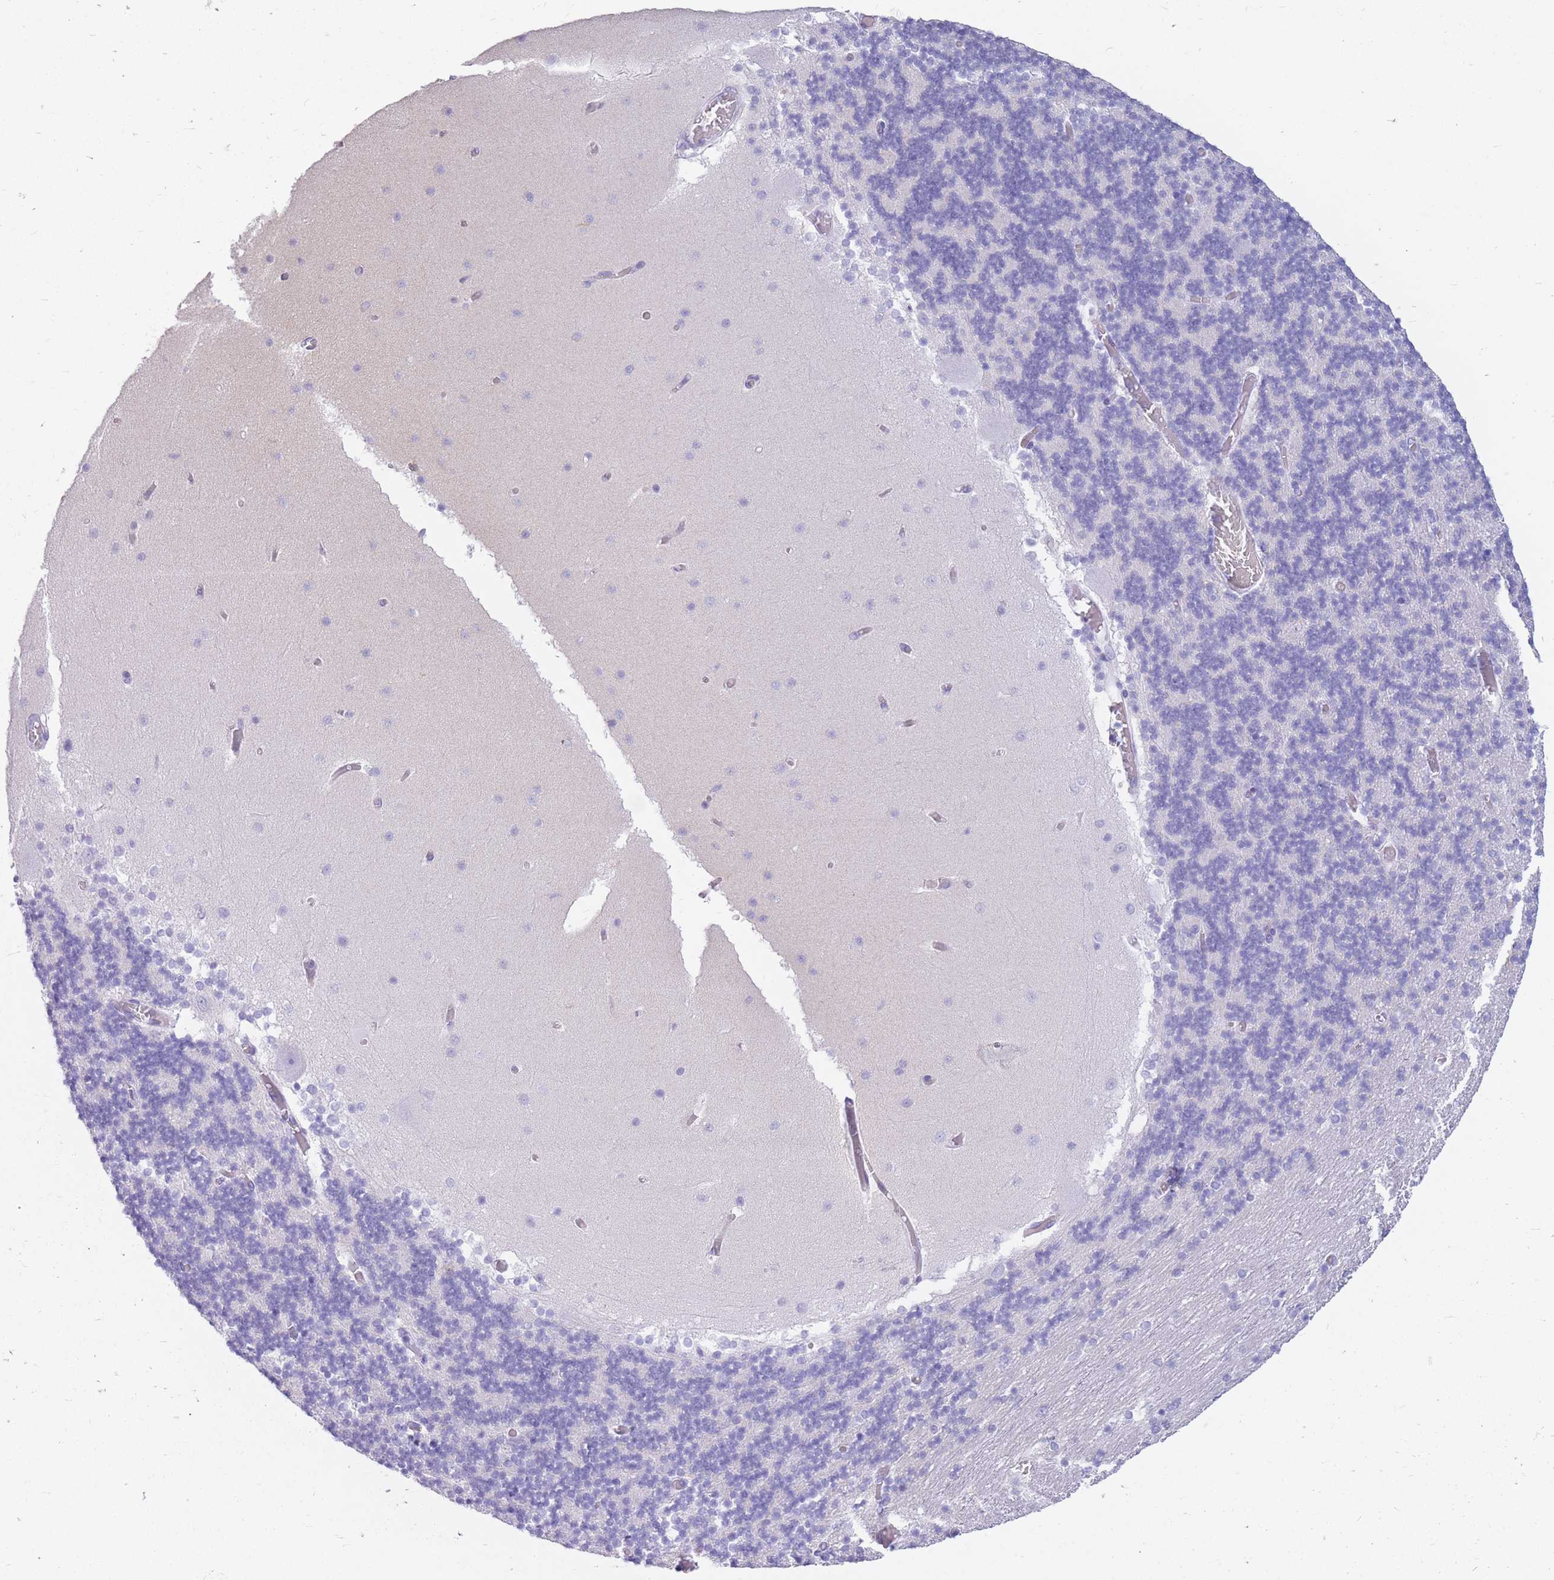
{"staining": {"intensity": "negative", "quantity": "none", "location": "none"}, "tissue": "cerebellum", "cell_type": "Cells in granular layer", "image_type": "normal", "snomed": [{"axis": "morphology", "description": "Normal tissue, NOS"}, {"axis": "topography", "description": "Cerebellum"}], "caption": "High power microscopy photomicrograph of an immunohistochemistry image of unremarkable cerebellum, revealing no significant staining in cells in granular layer. (DAB immunohistochemistry visualized using brightfield microscopy, high magnification).", "gene": "ZFP37", "patient": {"sex": "female", "age": 28}}